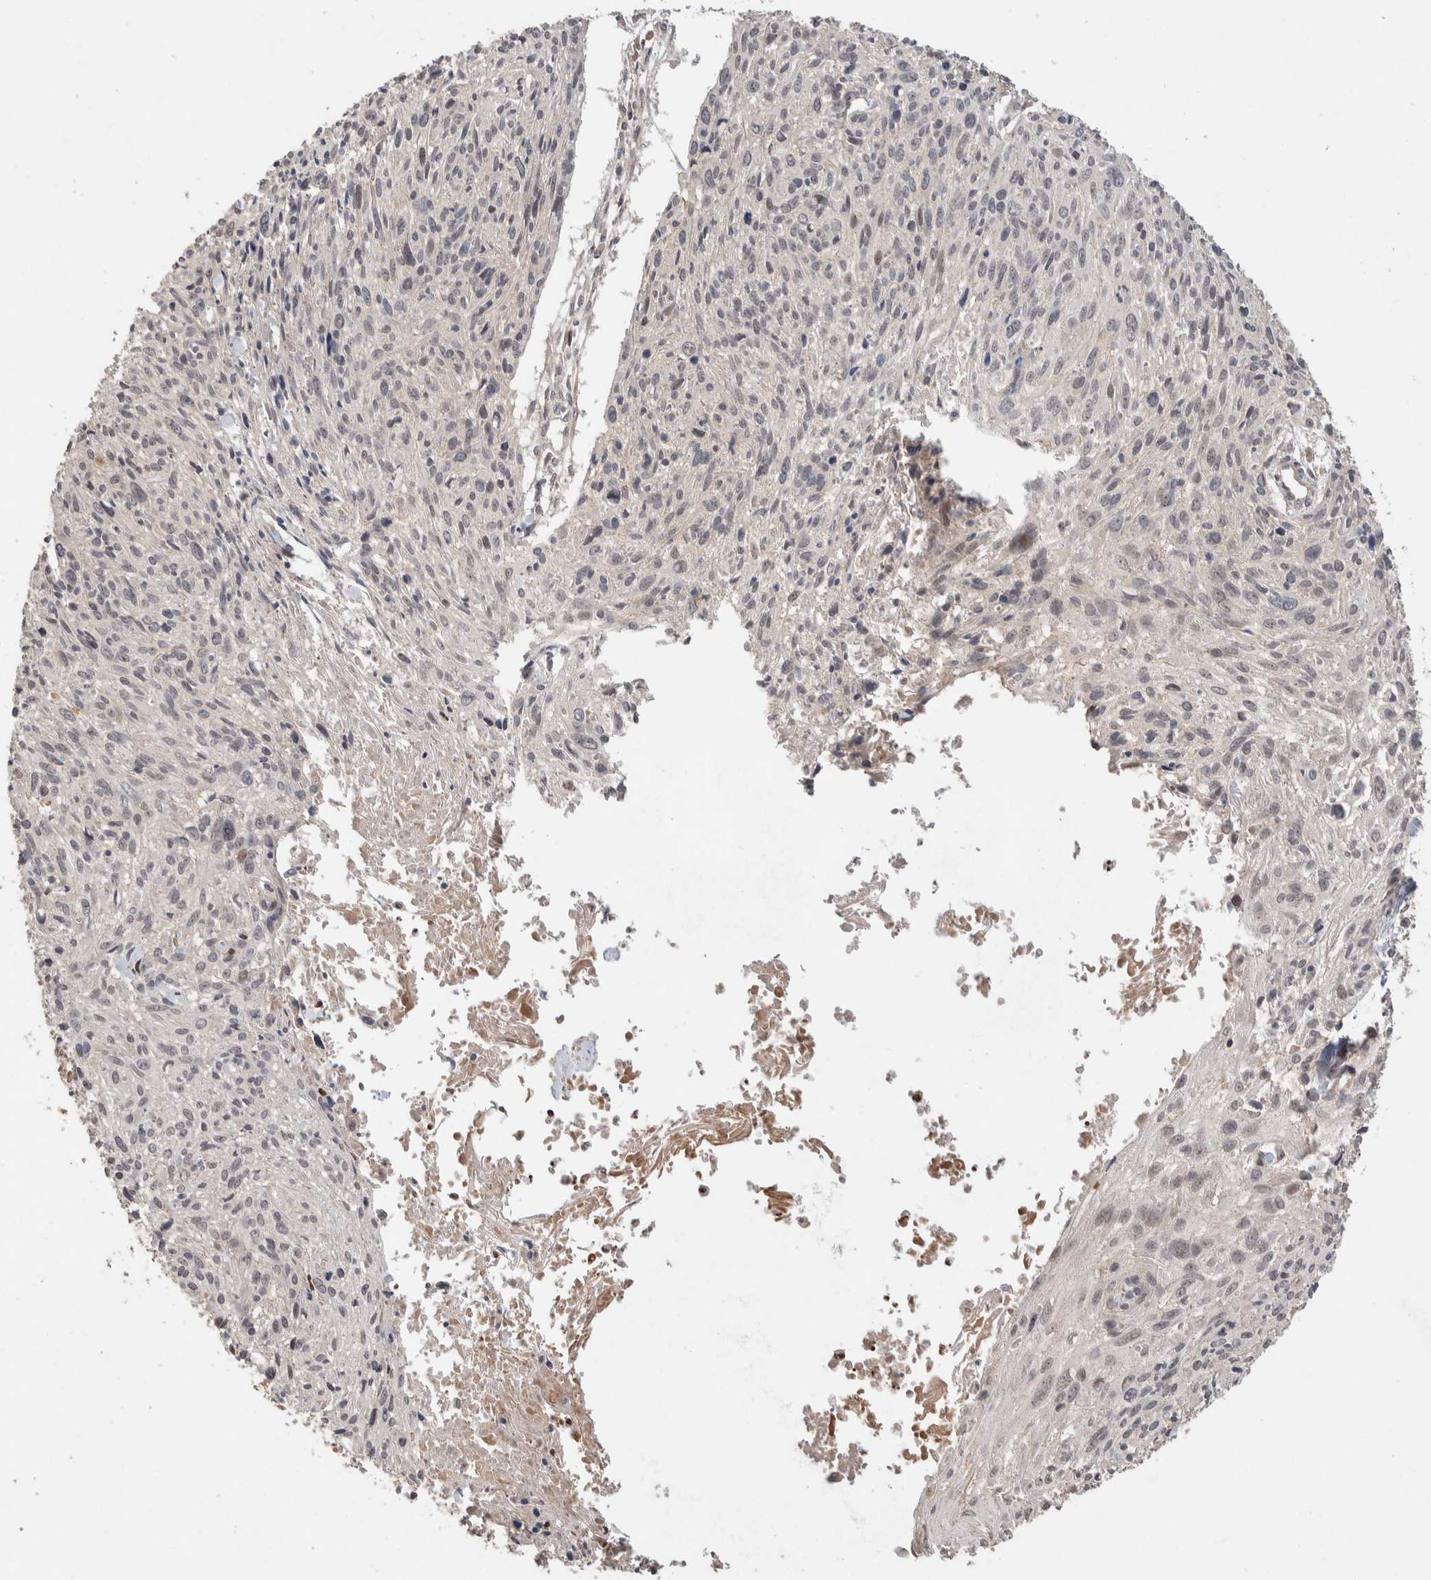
{"staining": {"intensity": "negative", "quantity": "none", "location": "none"}, "tissue": "cervical cancer", "cell_type": "Tumor cells", "image_type": "cancer", "snomed": [{"axis": "morphology", "description": "Squamous cell carcinoma, NOS"}, {"axis": "topography", "description": "Cervix"}], "caption": "There is no significant positivity in tumor cells of cervical cancer.", "gene": "CASK", "patient": {"sex": "female", "age": 51}}